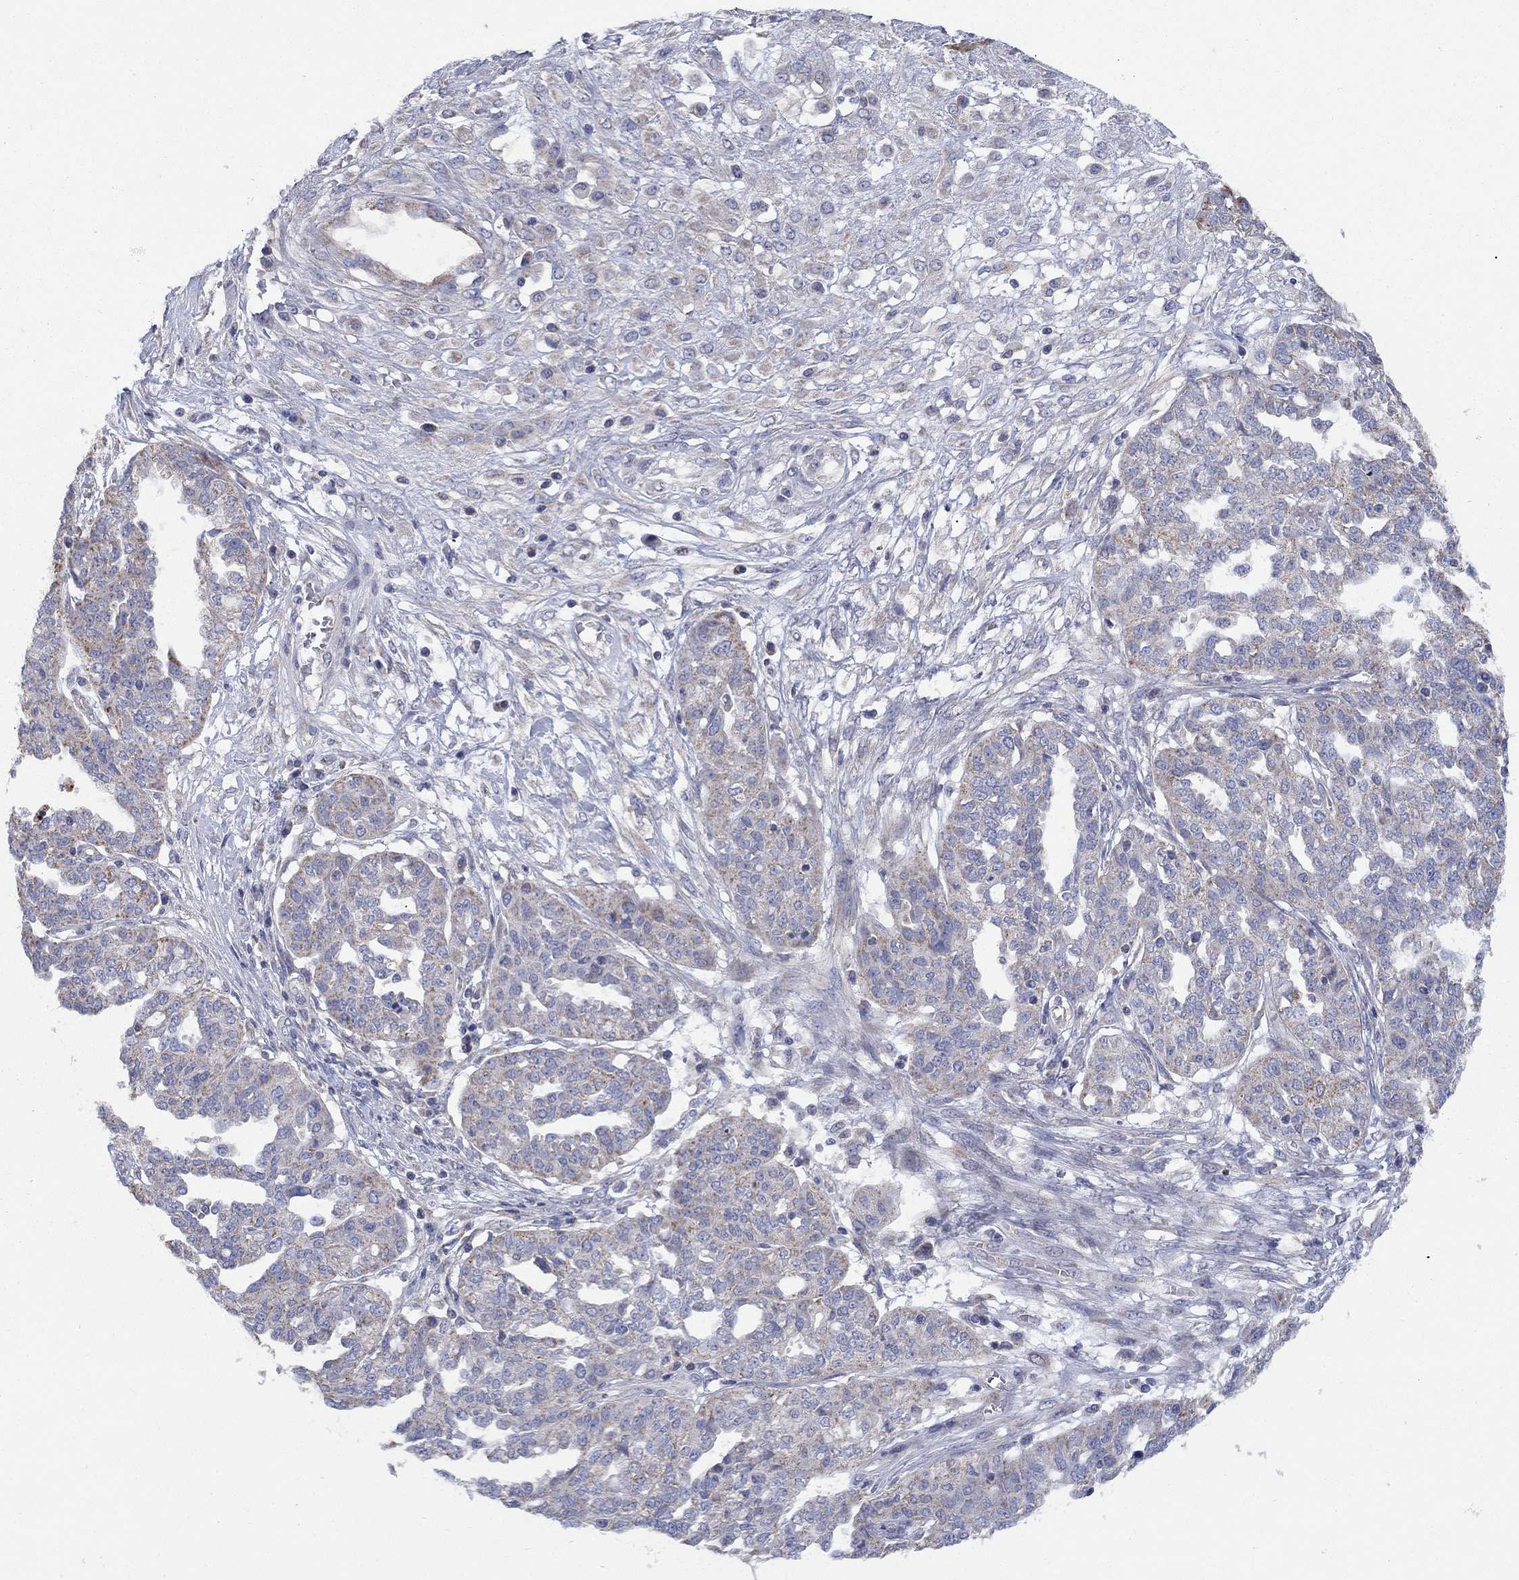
{"staining": {"intensity": "weak", "quantity": ">75%", "location": "cytoplasmic/membranous"}, "tissue": "ovarian cancer", "cell_type": "Tumor cells", "image_type": "cancer", "snomed": [{"axis": "morphology", "description": "Cystadenocarcinoma, serous, NOS"}, {"axis": "topography", "description": "Ovary"}], "caption": "Serous cystadenocarcinoma (ovarian) stained with a brown dye exhibits weak cytoplasmic/membranous positive staining in approximately >75% of tumor cells.", "gene": "CLVS1", "patient": {"sex": "female", "age": 67}}